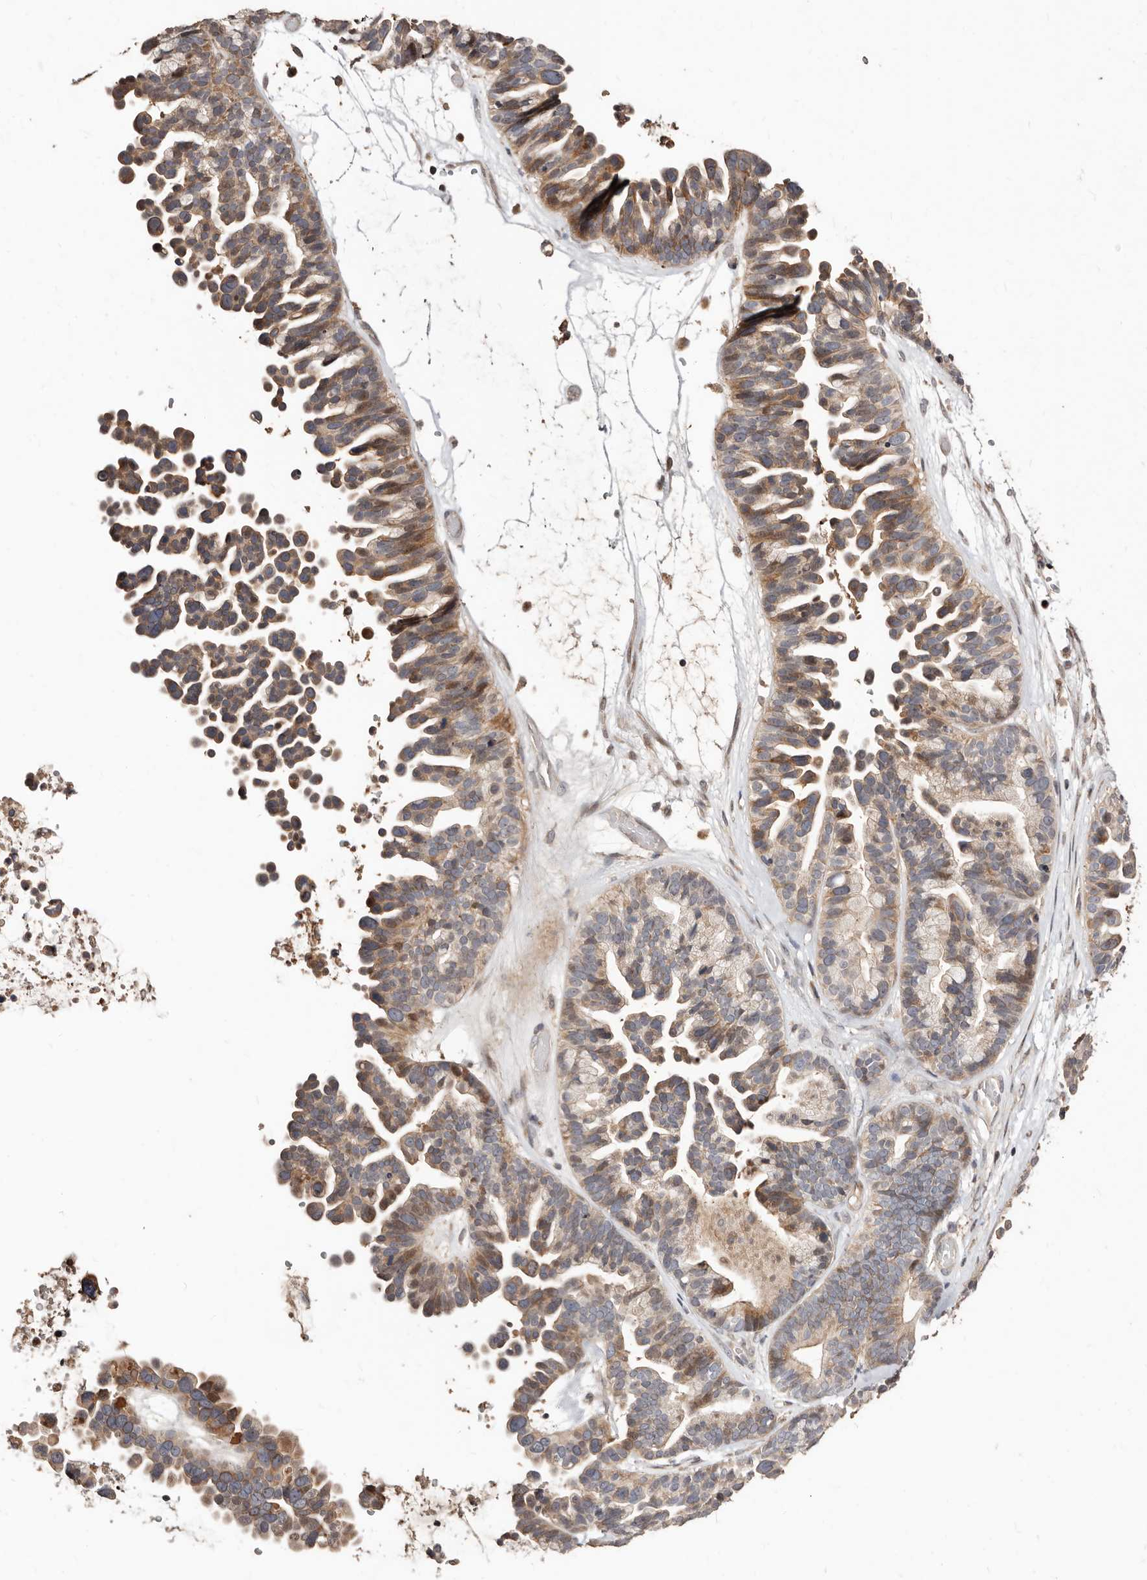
{"staining": {"intensity": "moderate", "quantity": ">75%", "location": "cytoplasmic/membranous"}, "tissue": "ovarian cancer", "cell_type": "Tumor cells", "image_type": "cancer", "snomed": [{"axis": "morphology", "description": "Cystadenocarcinoma, serous, NOS"}, {"axis": "topography", "description": "Ovary"}], "caption": "Serous cystadenocarcinoma (ovarian) was stained to show a protein in brown. There is medium levels of moderate cytoplasmic/membranous staining in about >75% of tumor cells. (Stains: DAB in brown, nuclei in blue, Microscopy: brightfield microscopy at high magnification).", "gene": "APOL6", "patient": {"sex": "female", "age": 56}}